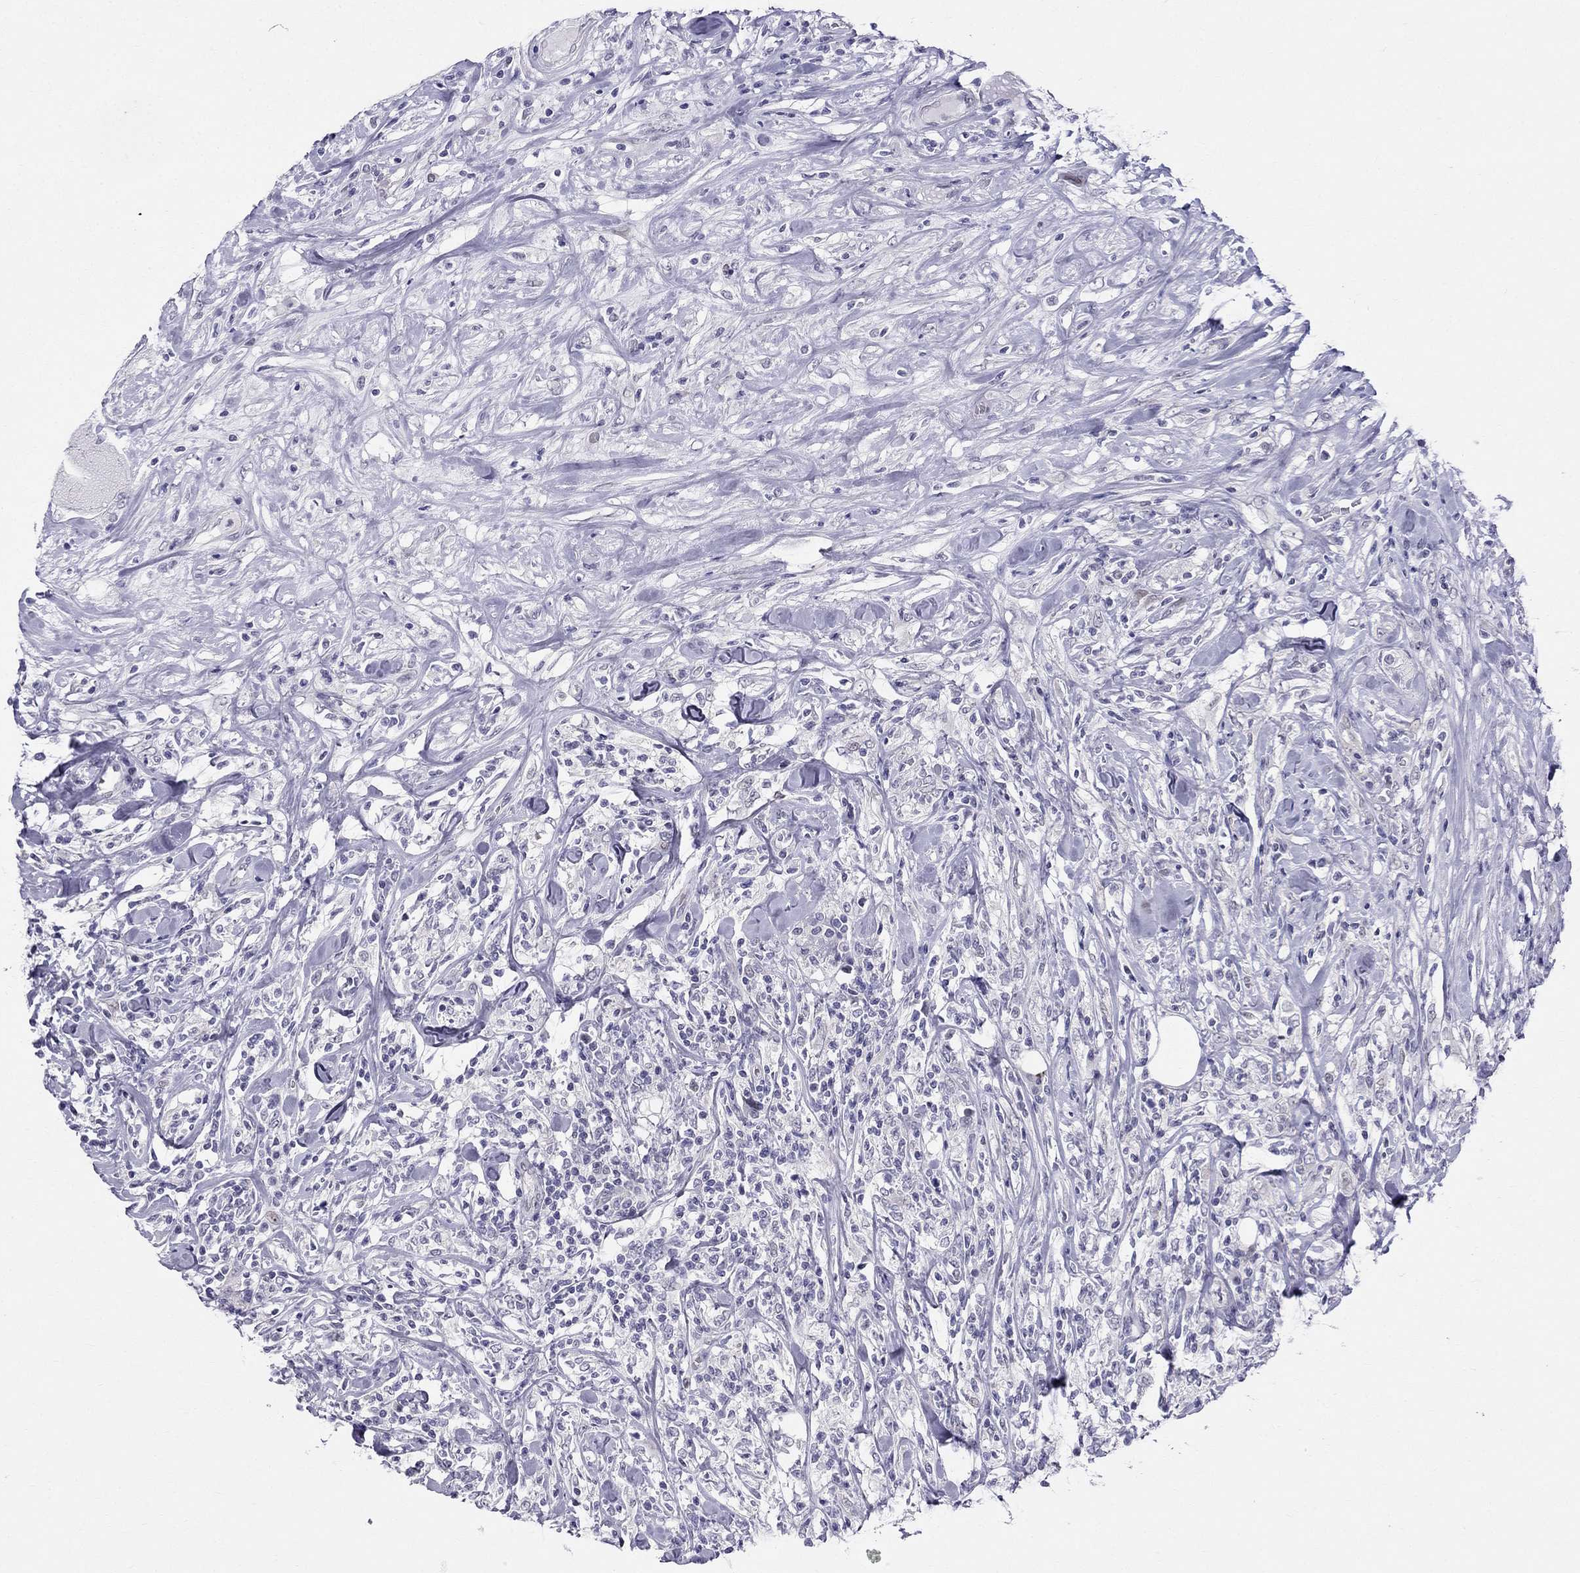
{"staining": {"intensity": "negative", "quantity": "none", "location": "none"}, "tissue": "lymphoma", "cell_type": "Tumor cells", "image_type": "cancer", "snomed": [{"axis": "morphology", "description": "Malignant lymphoma, non-Hodgkin's type, High grade"}, {"axis": "topography", "description": "Lymph node"}], "caption": "Immunohistochemistry (IHC) photomicrograph of human lymphoma stained for a protein (brown), which shows no positivity in tumor cells.", "gene": "BAG5", "patient": {"sex": "female", "age": 84}}